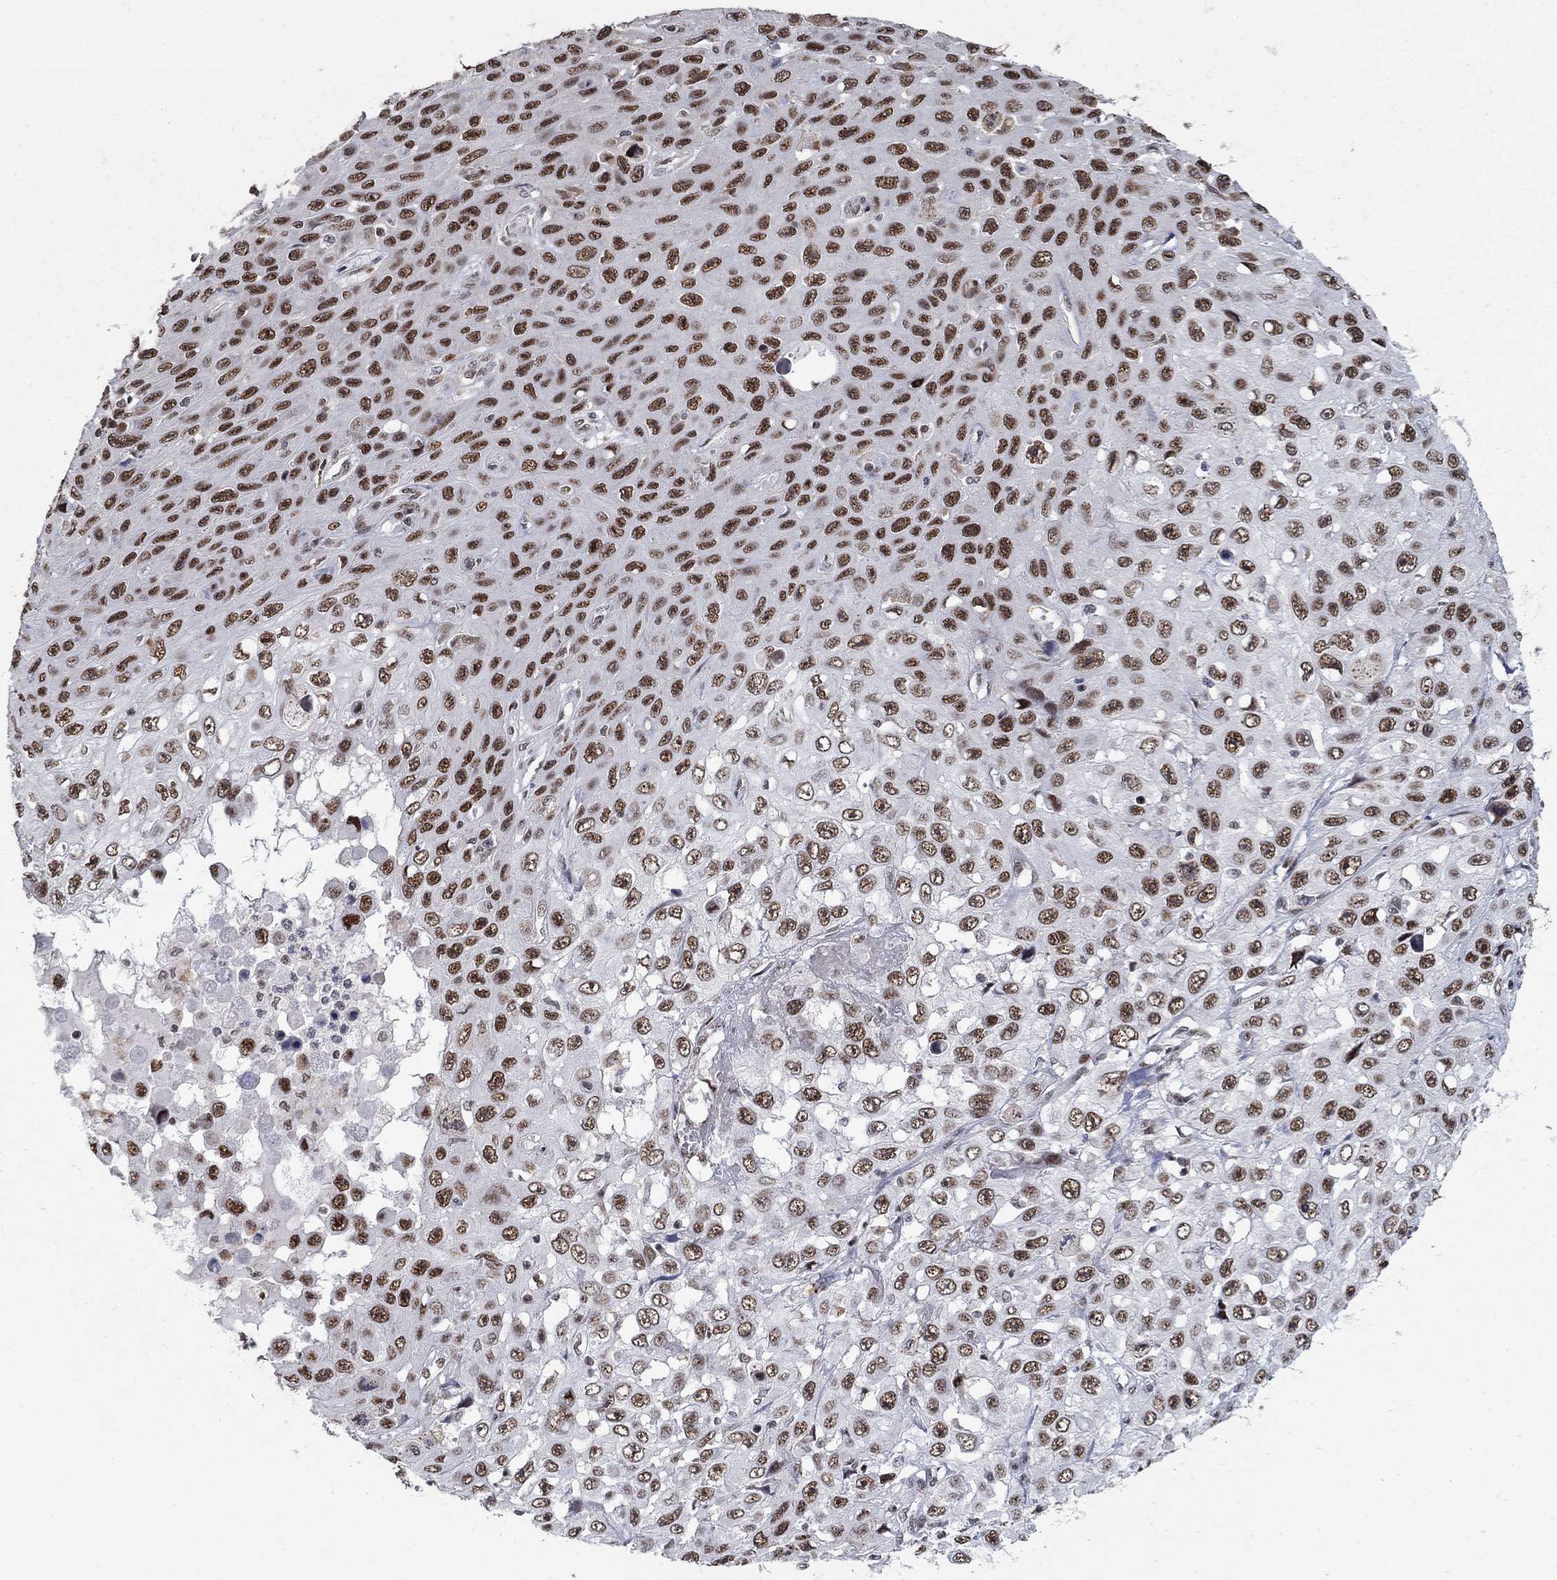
{"staining": {"intensity": "strong", "quantity": ">75%", "location": "nuclear"}, "tissue": "skin cancer", "cell_type": "Tumor cells", "image_type": "cancer", "snomed": [{"axis": "morphology", "description": "Squamous cell carcinoma, NOS"}, {"axis": "topography", "description": "Skin"}], "caption": "The histopathology image shows a brown stain indicating the presence of a protein in the nuclear of tumor cells in squamous cell carcinoma (skin).", "gene": "PNISR", "patient": {"sex": "male", "age": 82}}